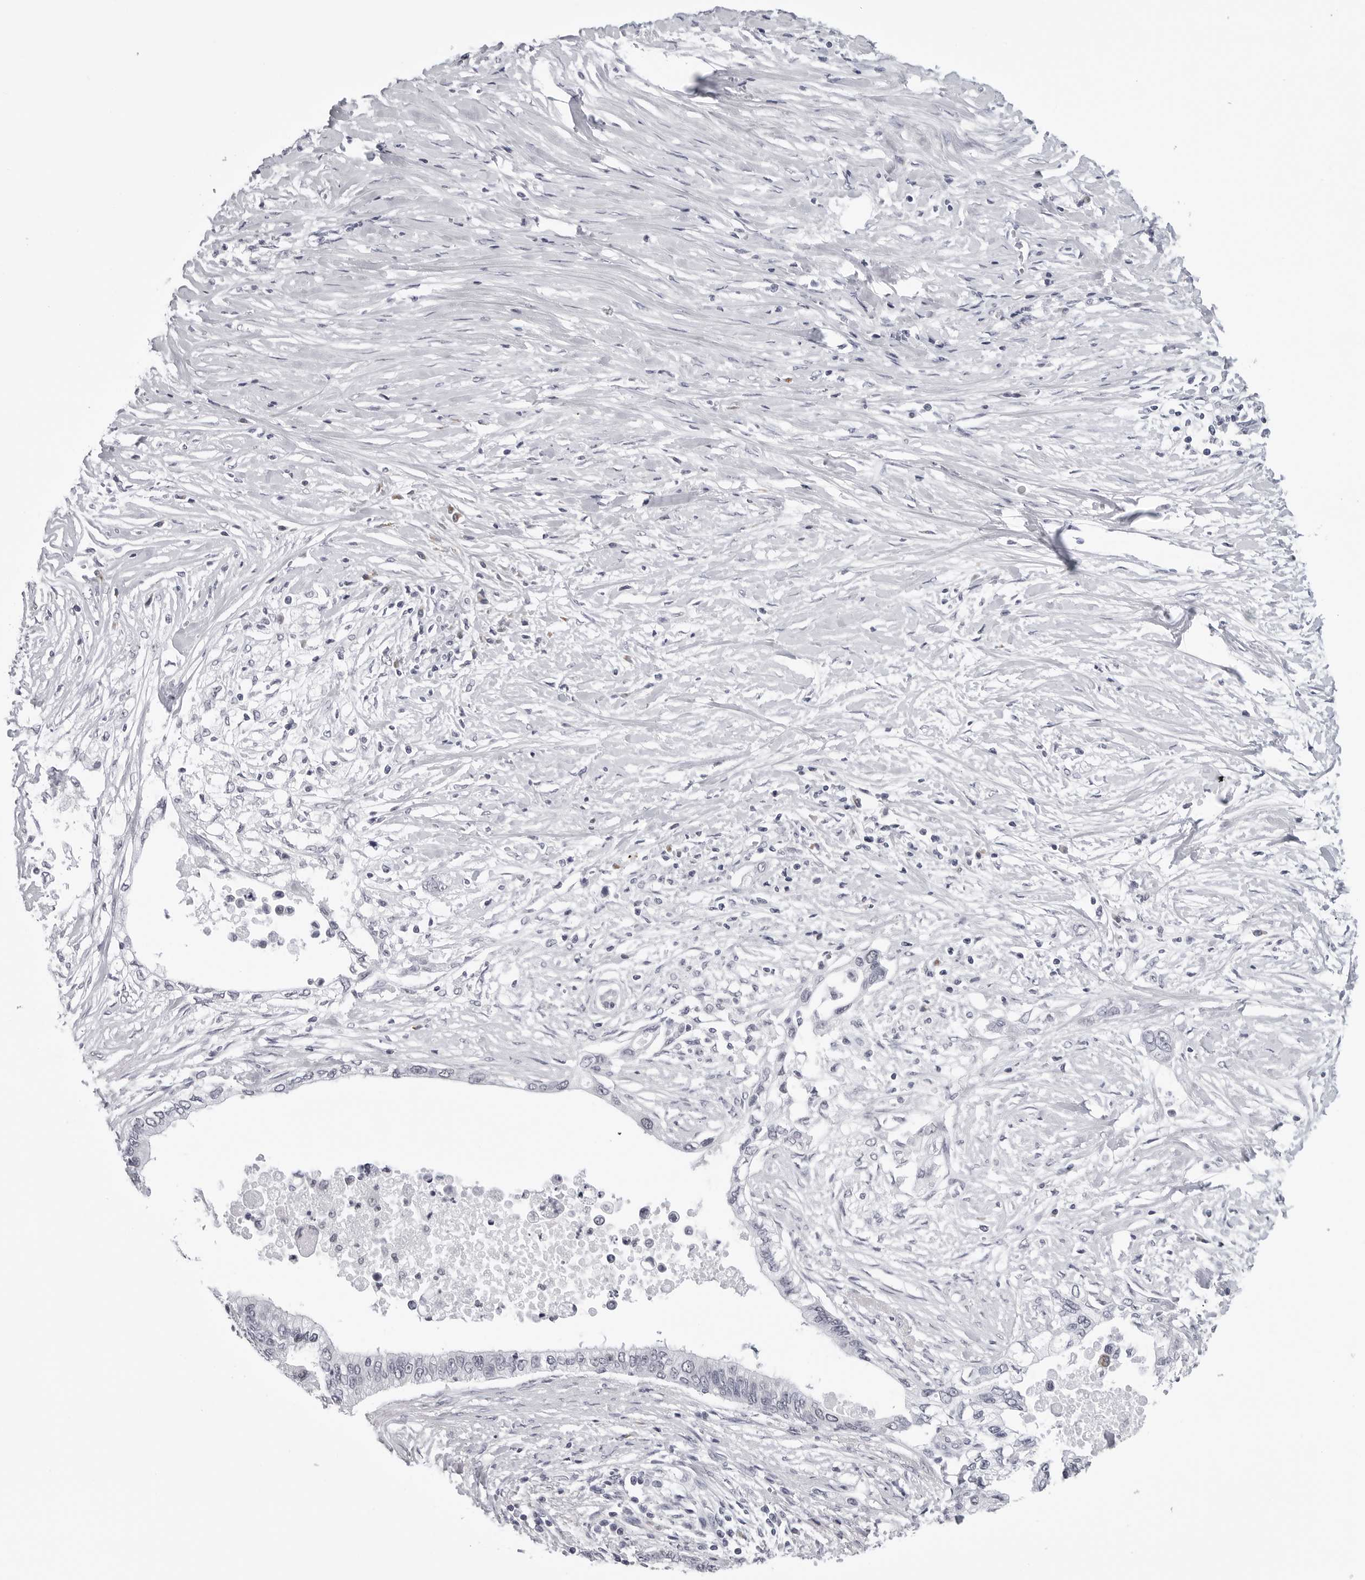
{"staining": {"intensity": "negative", "quantity": "none", "location": "none"}, "tissue": "pancreatic cancer", "cell_type": "Tumor cells", "image_type": "cancer", "snomed": [{"axis": "morphology", "description": "Normal tissue, NOS"}, {"axis": "morphology", "description": "Adenocarcinoma, NOS"}, {"axis": "topography", "description": "Pancreas"}, {"axis": "topography", "description": "Peripheral nerve tissue"}], "caption": "Tumor cells show no significant protein expression in pancreatic adenocarcinoma.", "gene": "GNL2", "patient": {"sex": "male", "age": 59}}